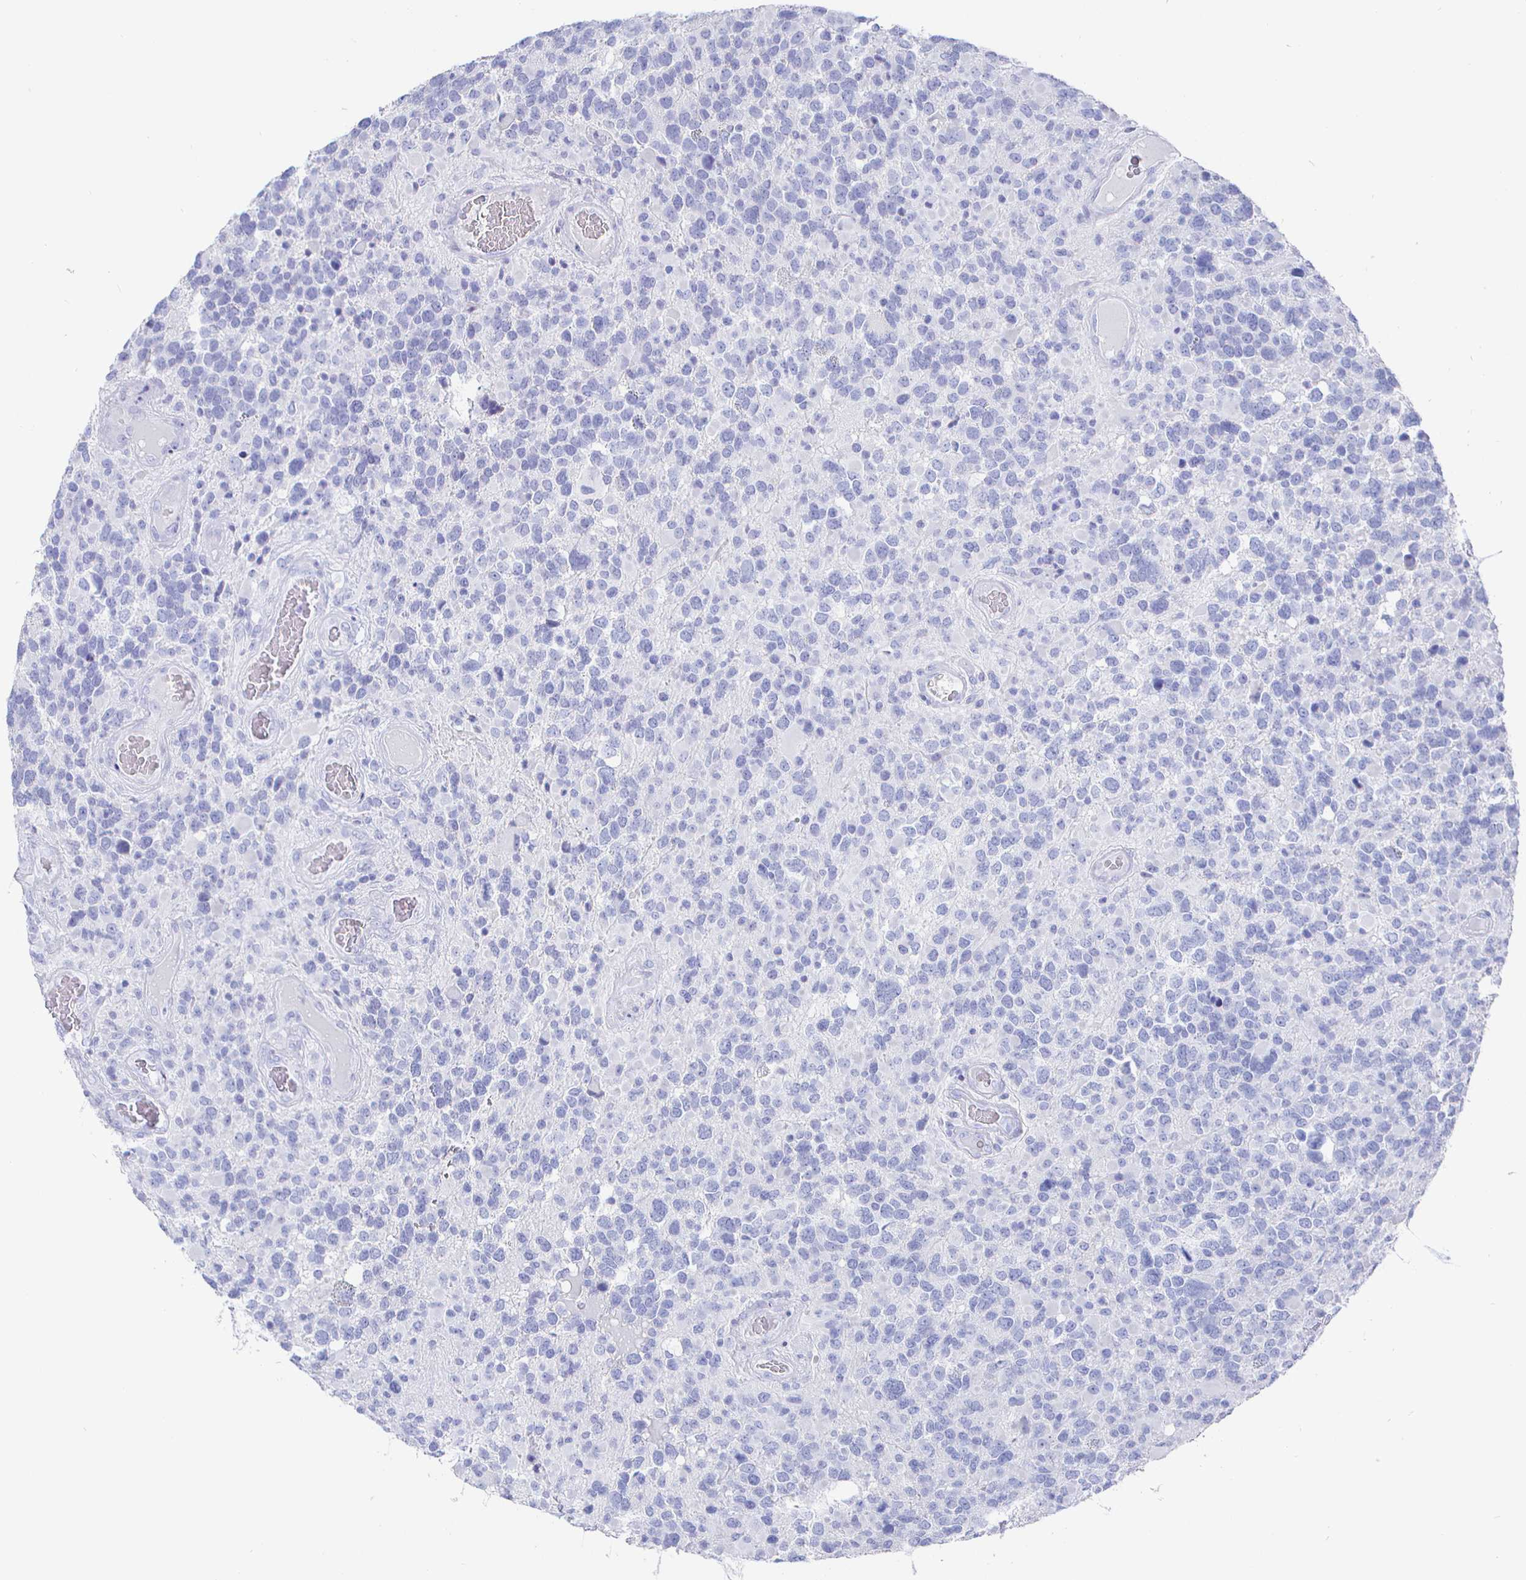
{"staining": {"intensity": "negative", "quantity": "none", "location": "none"}, "tissue": "glioma", "cell_type": "Tumor cells", "image_type": "cancer", "snomed": [{"axis": "morphology", "description": "Glioma, malignant, High grade"}, {"axis": "topography", "description": "Brain"}], "caption": "Glioma was stained to show a protein in brown. There is no significant expression in tumor cells.", "gene": "CLCA1", "patient": {"sex": "female", "age": 40}}